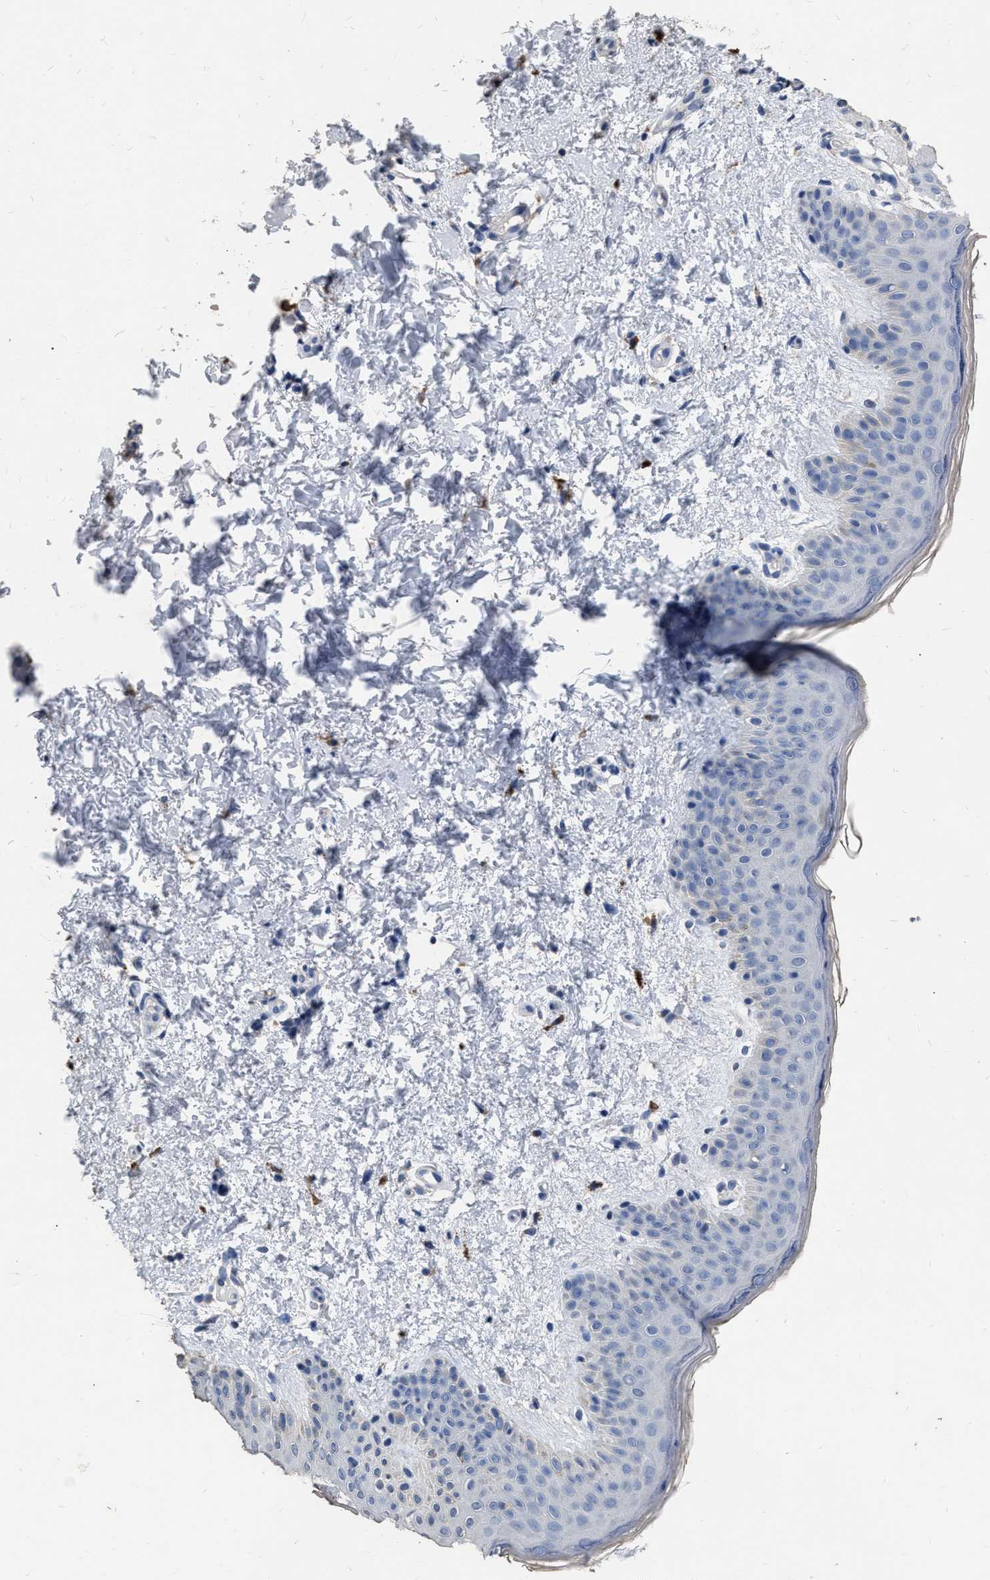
{"staining": {"intensity": "negative", "quantity": "none", "location": "none"}, "tissue": "skin", "cell_type": "Fibroblasts", "image_type": "normal", "snomed": [{"axis": "morphology", "description": "Normal tissue, NOS"}, {"axis": "topography", "description": "Skin"}], "caption": "High magnification brightfield microscopy of normal skin stained with DAB (brown) and counterstained with hematoxylin (blue): fibroblasts show no significant positivity. (DAB immunohistochemistry visualized using brightfield microscopy, high magnification).", "gene": "HABP2", "patient": {"sex": "male", "age": 40}}